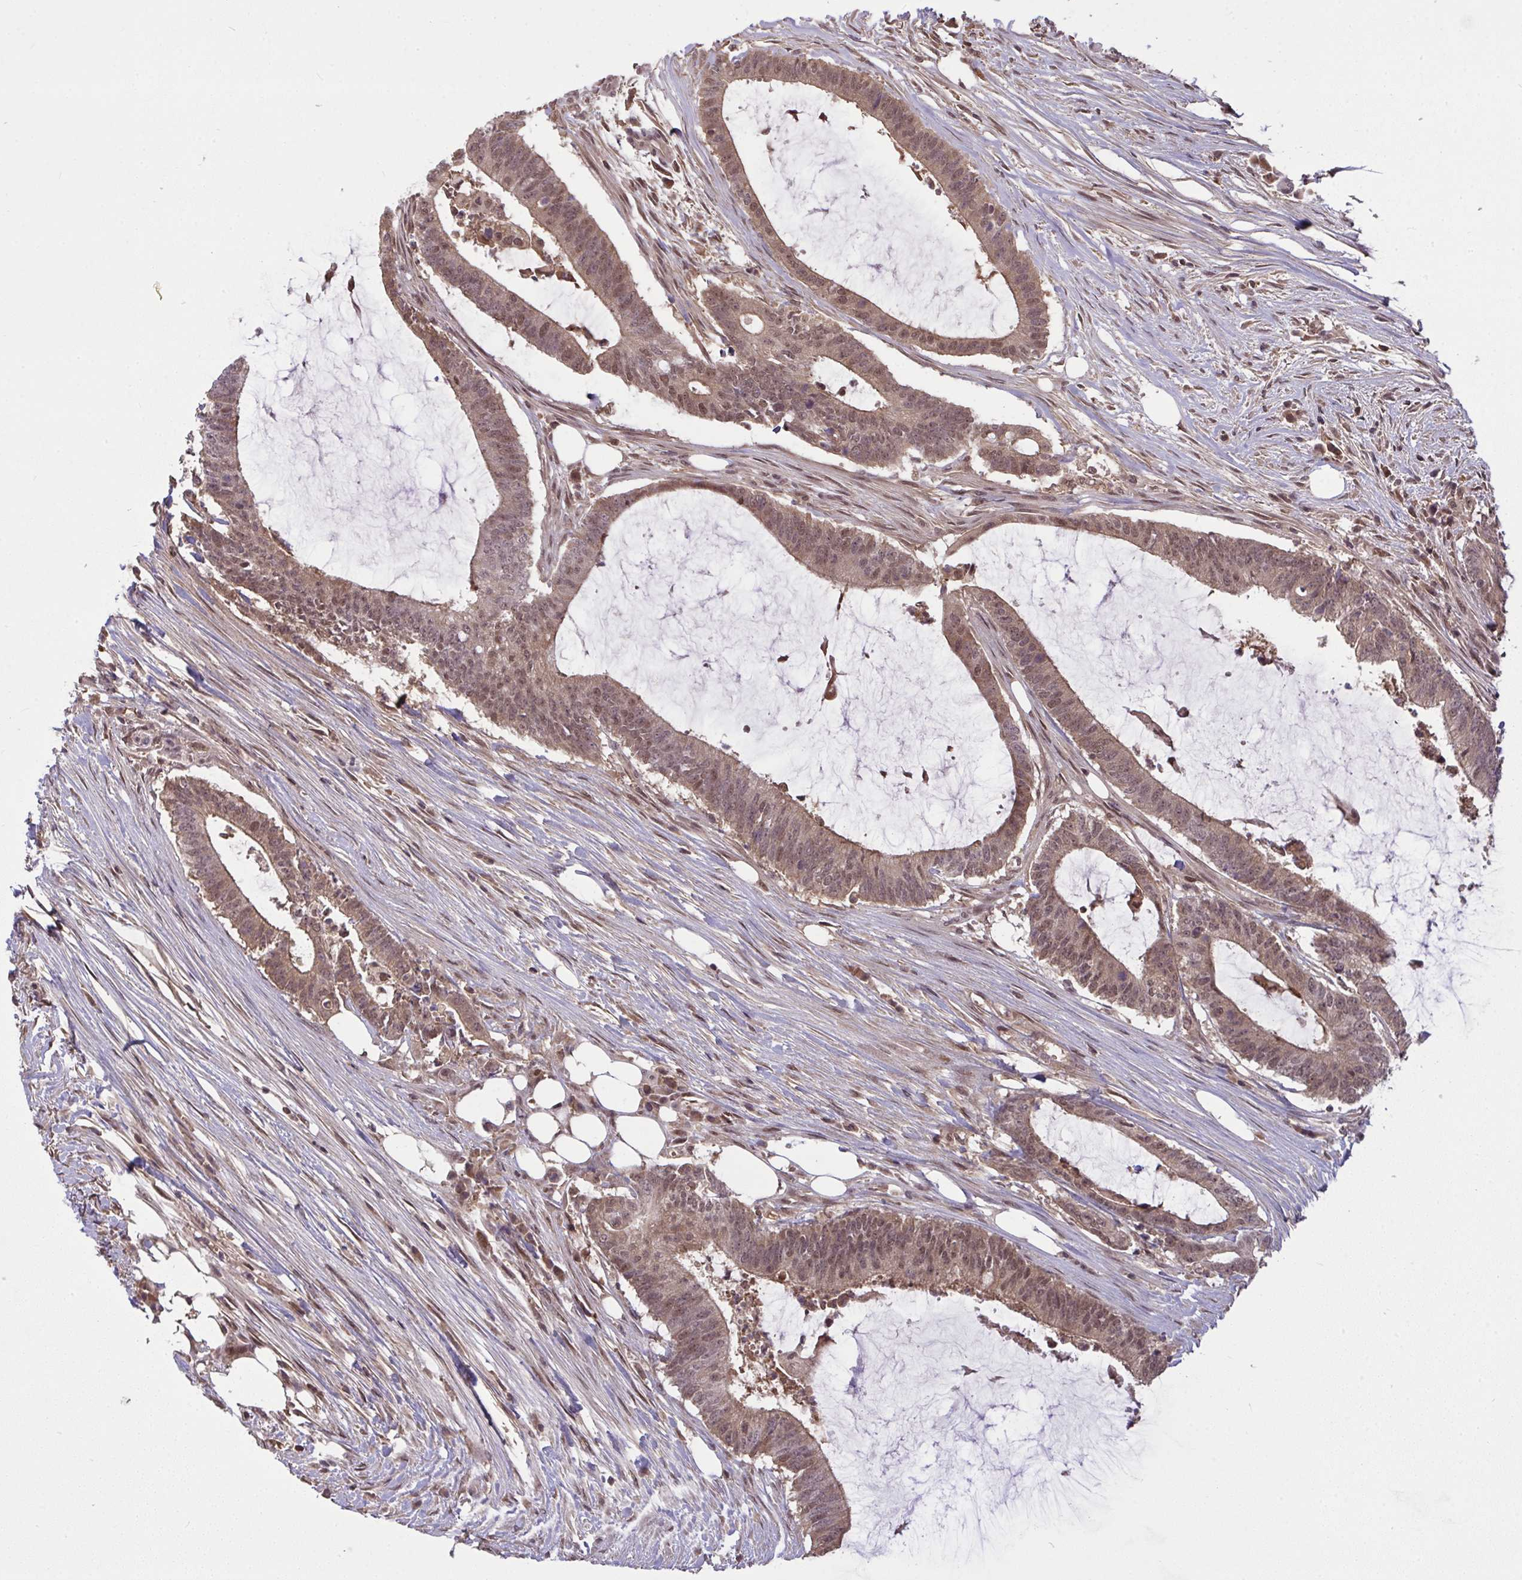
{"staining": {"intensity": "moderate", "quantity": ">75%", "location": "cytoplasmic/membranous,nuclear"}, "tissue": "colorectal cancer", "cell_type": "Tumor cells", "image_type": "cancer", "snomed": [{"axis": "morphology", "description": "Adenocarcinoma, NOS"}, {"axis": "topography", "description": "Colon"}], "caption": "Protein expression analysis of adenocarcinoma (colorectal) displays moderate cytoplasmic/membranous and nuclear expression in approximately >75% of tumor cells.", "gene": "KLF2", "patient": {"sex": "female", "age": 43}}